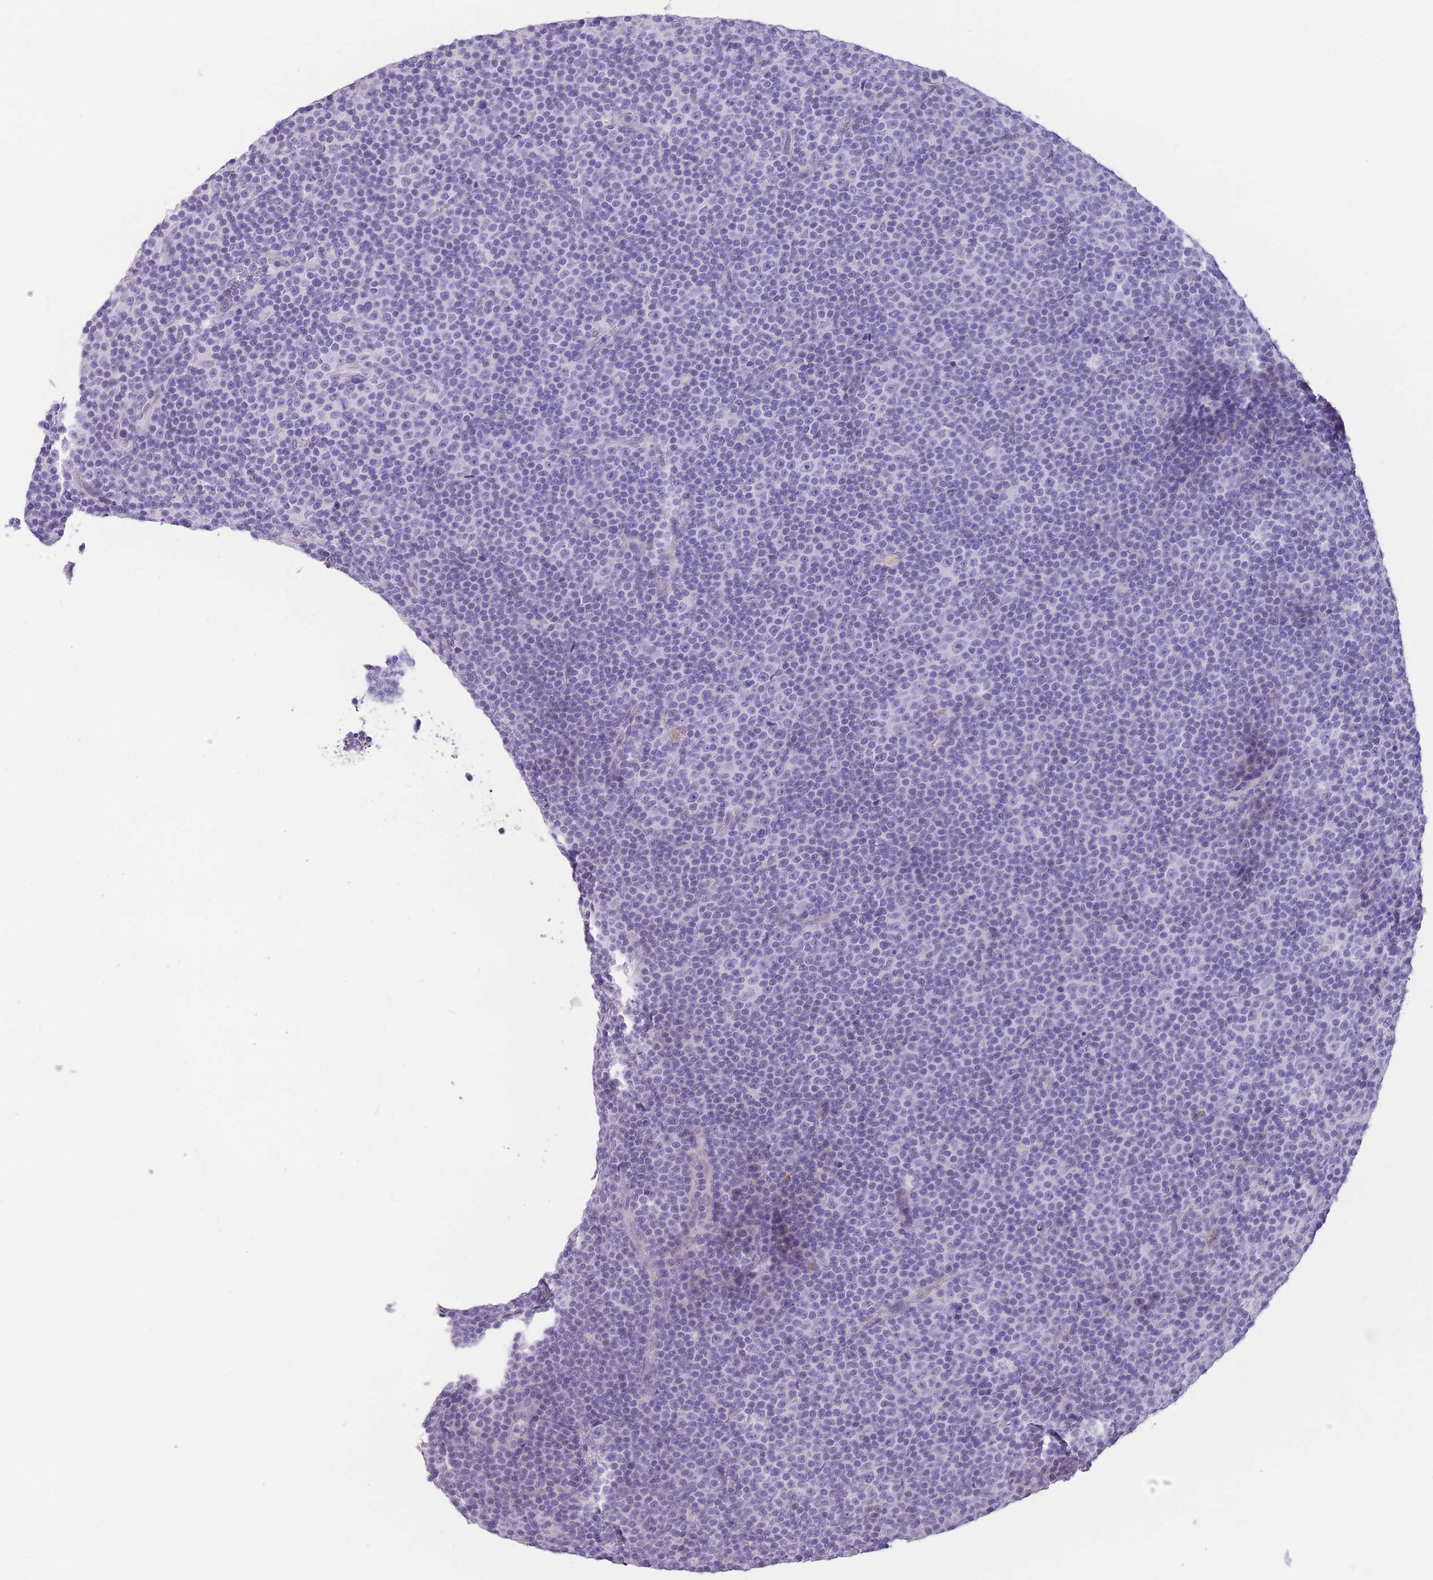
{"staining": {"intensity": "negative", "quantity": "none", "location": "none"}, "tissue": "lymphoma", "cell_type": "Tumor cells", "image_type": "cancer", "snomed": [{"axis": "morphology", "description": "Malignant lymphoma, non-Hodgkin's type, Low grade"}, {"axis": "topography", "description": "Lymph node"}], "caption": "Immunohistochemistry (IHC) histopathology image of human malignant lymphoma, non-Hodgkin's type (low-grade) stained for a protein (brown), which reveals no expression in tumor cells.", "gene": "RAI2", "patient": {"sex": "female", "age": 67}}